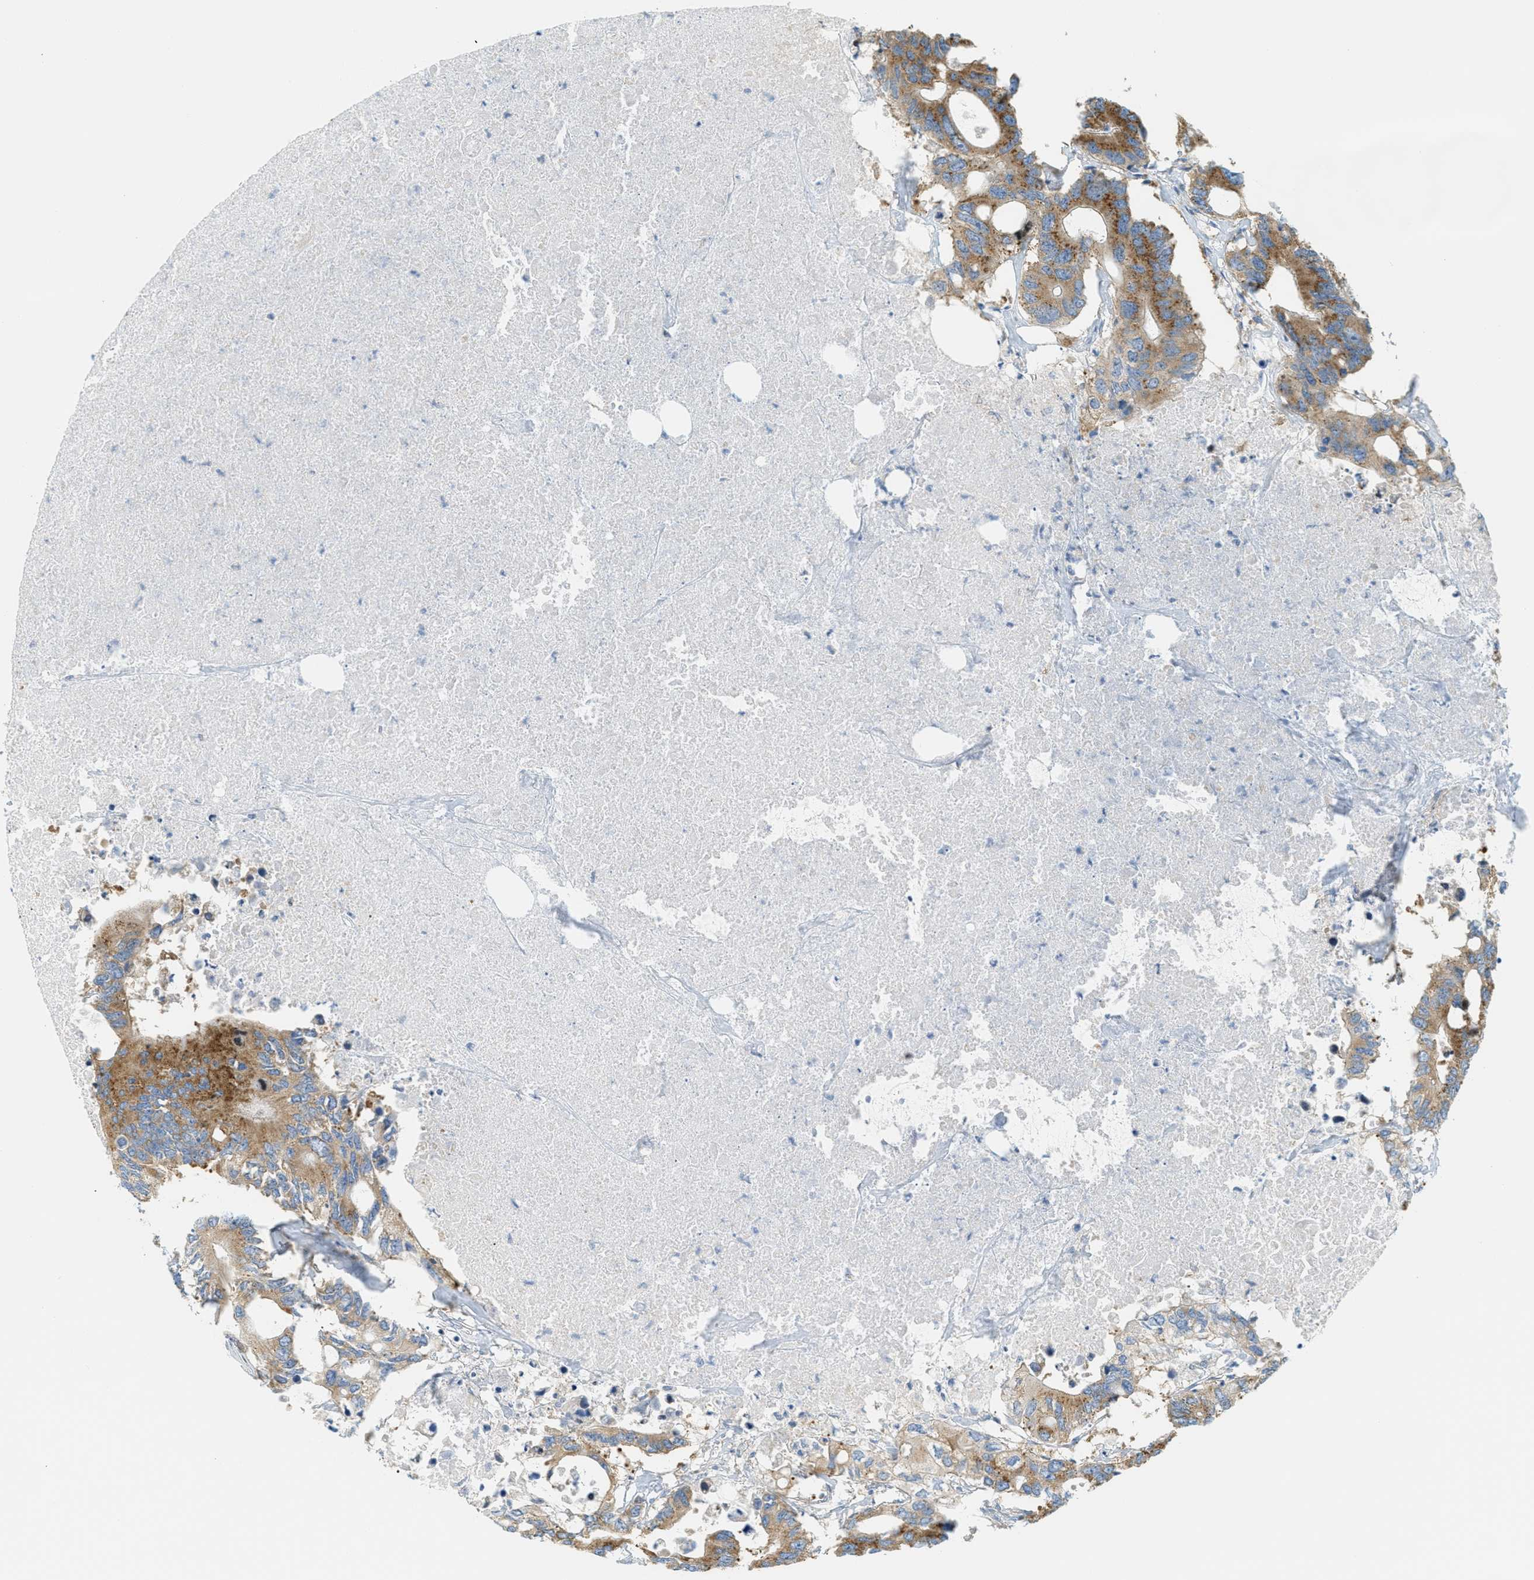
{"staining": {"intensity": "moderate", "quantity": ">75%", "location": "cytoplasmic/membranous"}, "tissue": "colorectal cancer", "cell_type": "Tumor cells", "image_type": "cancer", "snomed": [{"axis": "morphology", "description": "Adenocarcinoma, NOS"}, {"axis": "topography", "description": "Colon"}], "caption": "Tumor cells show medium levels of moderate cytoplasmic/membranous expression in about >75% of cells in colorectal adenocarcinoma.", "gene": "ABCF1", "patient": {"sex": "male", "age": 71}}